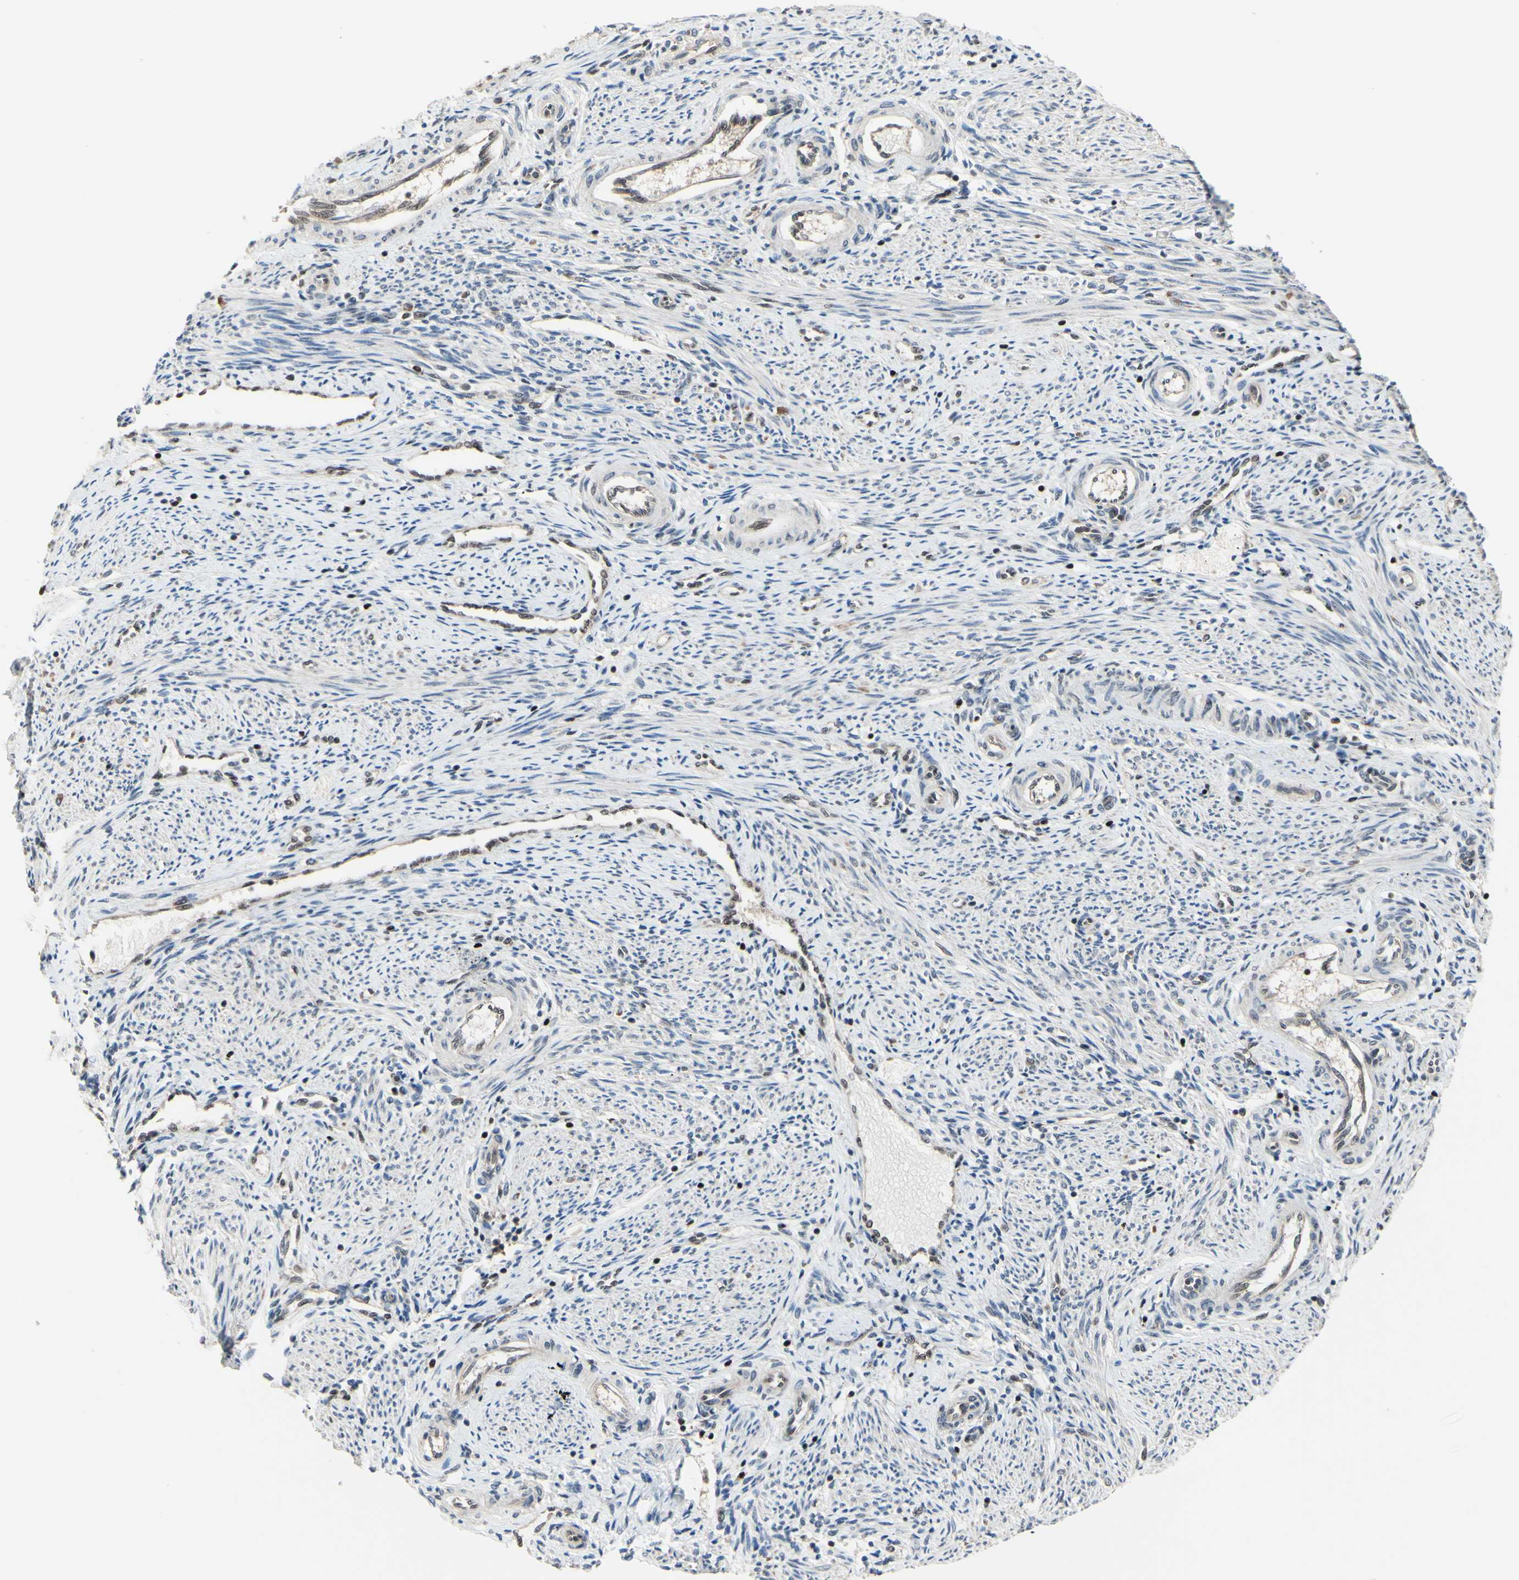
{"staining": {"intensity": "weak", "quantity": "<25%", "location": "cytoplasmic/membranous"}, "tissue": "endometrium", "cell_type": "Cells in endometrial stroma", "image_type": "normal", "snomed": [{"axis": "morphology", "description": "Normal tissue, NOS"}, {"axis": "topography", "description": "Endometrium"}], "caption": "The IHC micrograph has no significant staining in cells in endometrial stroma of endometrium.", "gene": "SP4", "patient": {"sex": "female", "age": 42}}